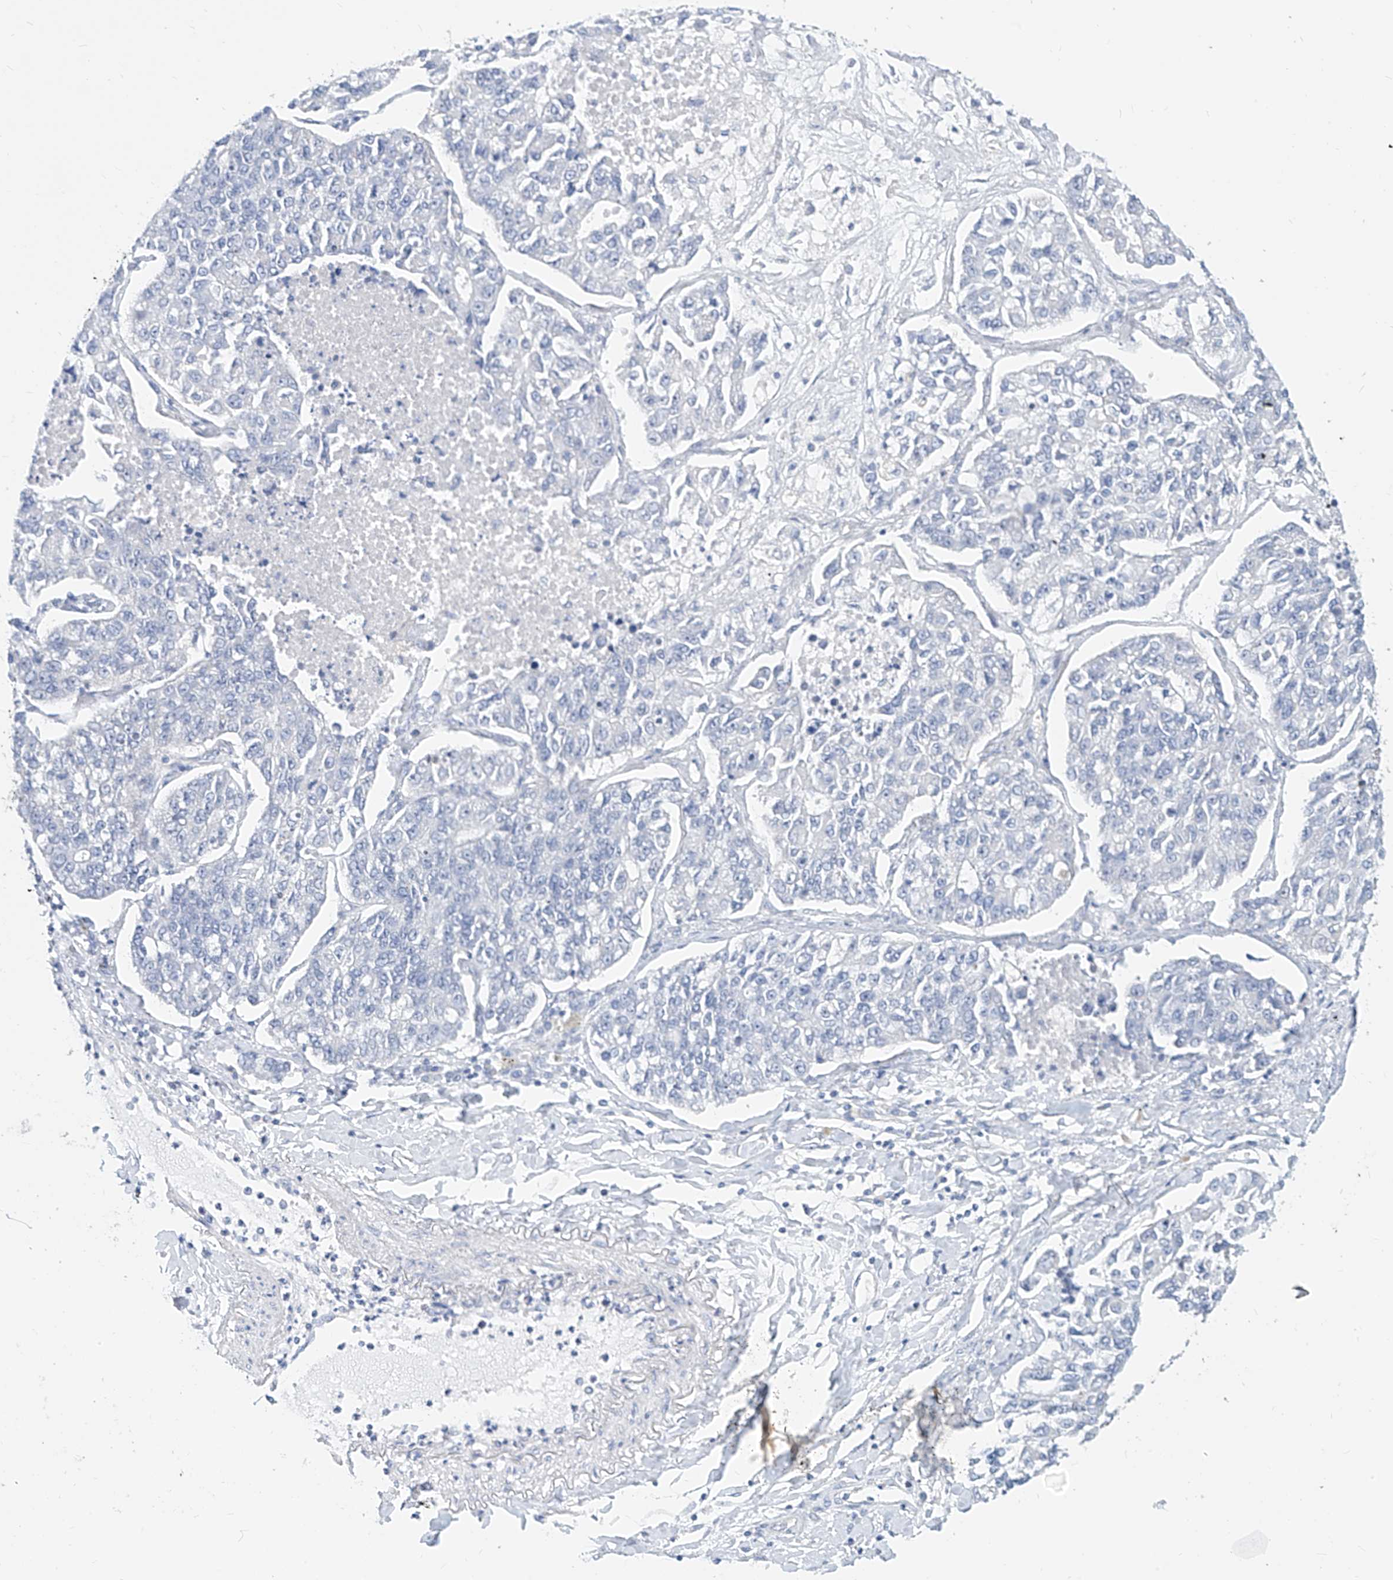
{"staining": {"intensity": "negative", "quantity": "none", "location": "none"}, "tissue": "lung cancer", "cell_type": "Tumor cells", "image_type": "cancer", "snomed": [{"axis": "morphology", "description": "Adenocarcinoma, NOS"}, {"axis": "topography", "description": "Lung"}], "caption": "Histopathology image shows no protein positivity in tumor cells of lung cancer (adenocarcinoma) tissue.", "gene": "ZZEF1", "patient": {"sex": "male", "age": 49}}